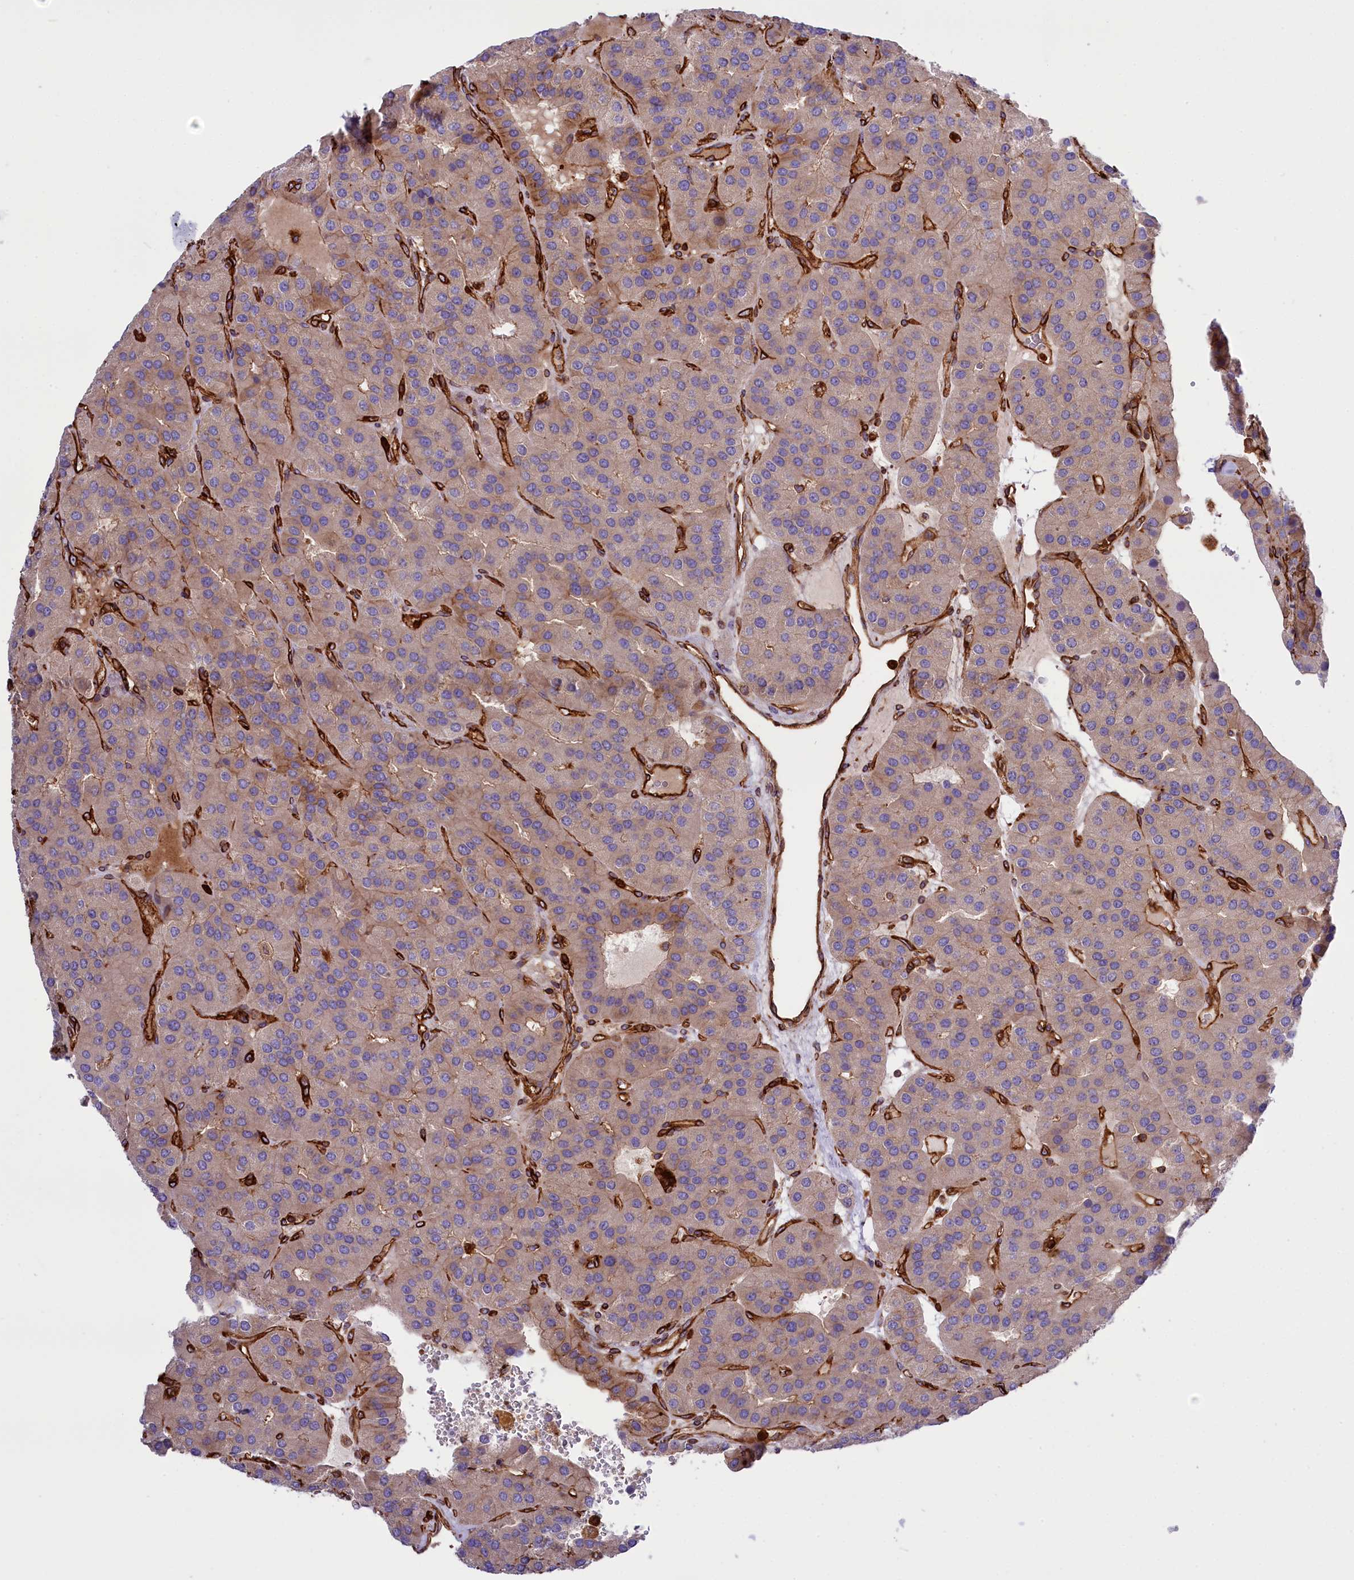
{"staining": {"intensity": "weak", "quantity": "<25%", "location": "cytoplasmic/membranous"}, "tissue": "parathyroid gland", "cell_type": "Glandular cells", "image_type": "normal", "snomed": [{"axis": "morphology", "description": "Normal tissue, NOS"}, {"axis": "morphology", "description": "Adenoma, NOS"}, {"axis": "topography", "description": "Parathyroid gland"}], "caption": "This is a histopathology image of immunohistochemistry staining of benign parathyroid gland, which shows no staining in glandular cells.", "gene": "CD99L2", "patient": {"sex": "female", "age": 86}}